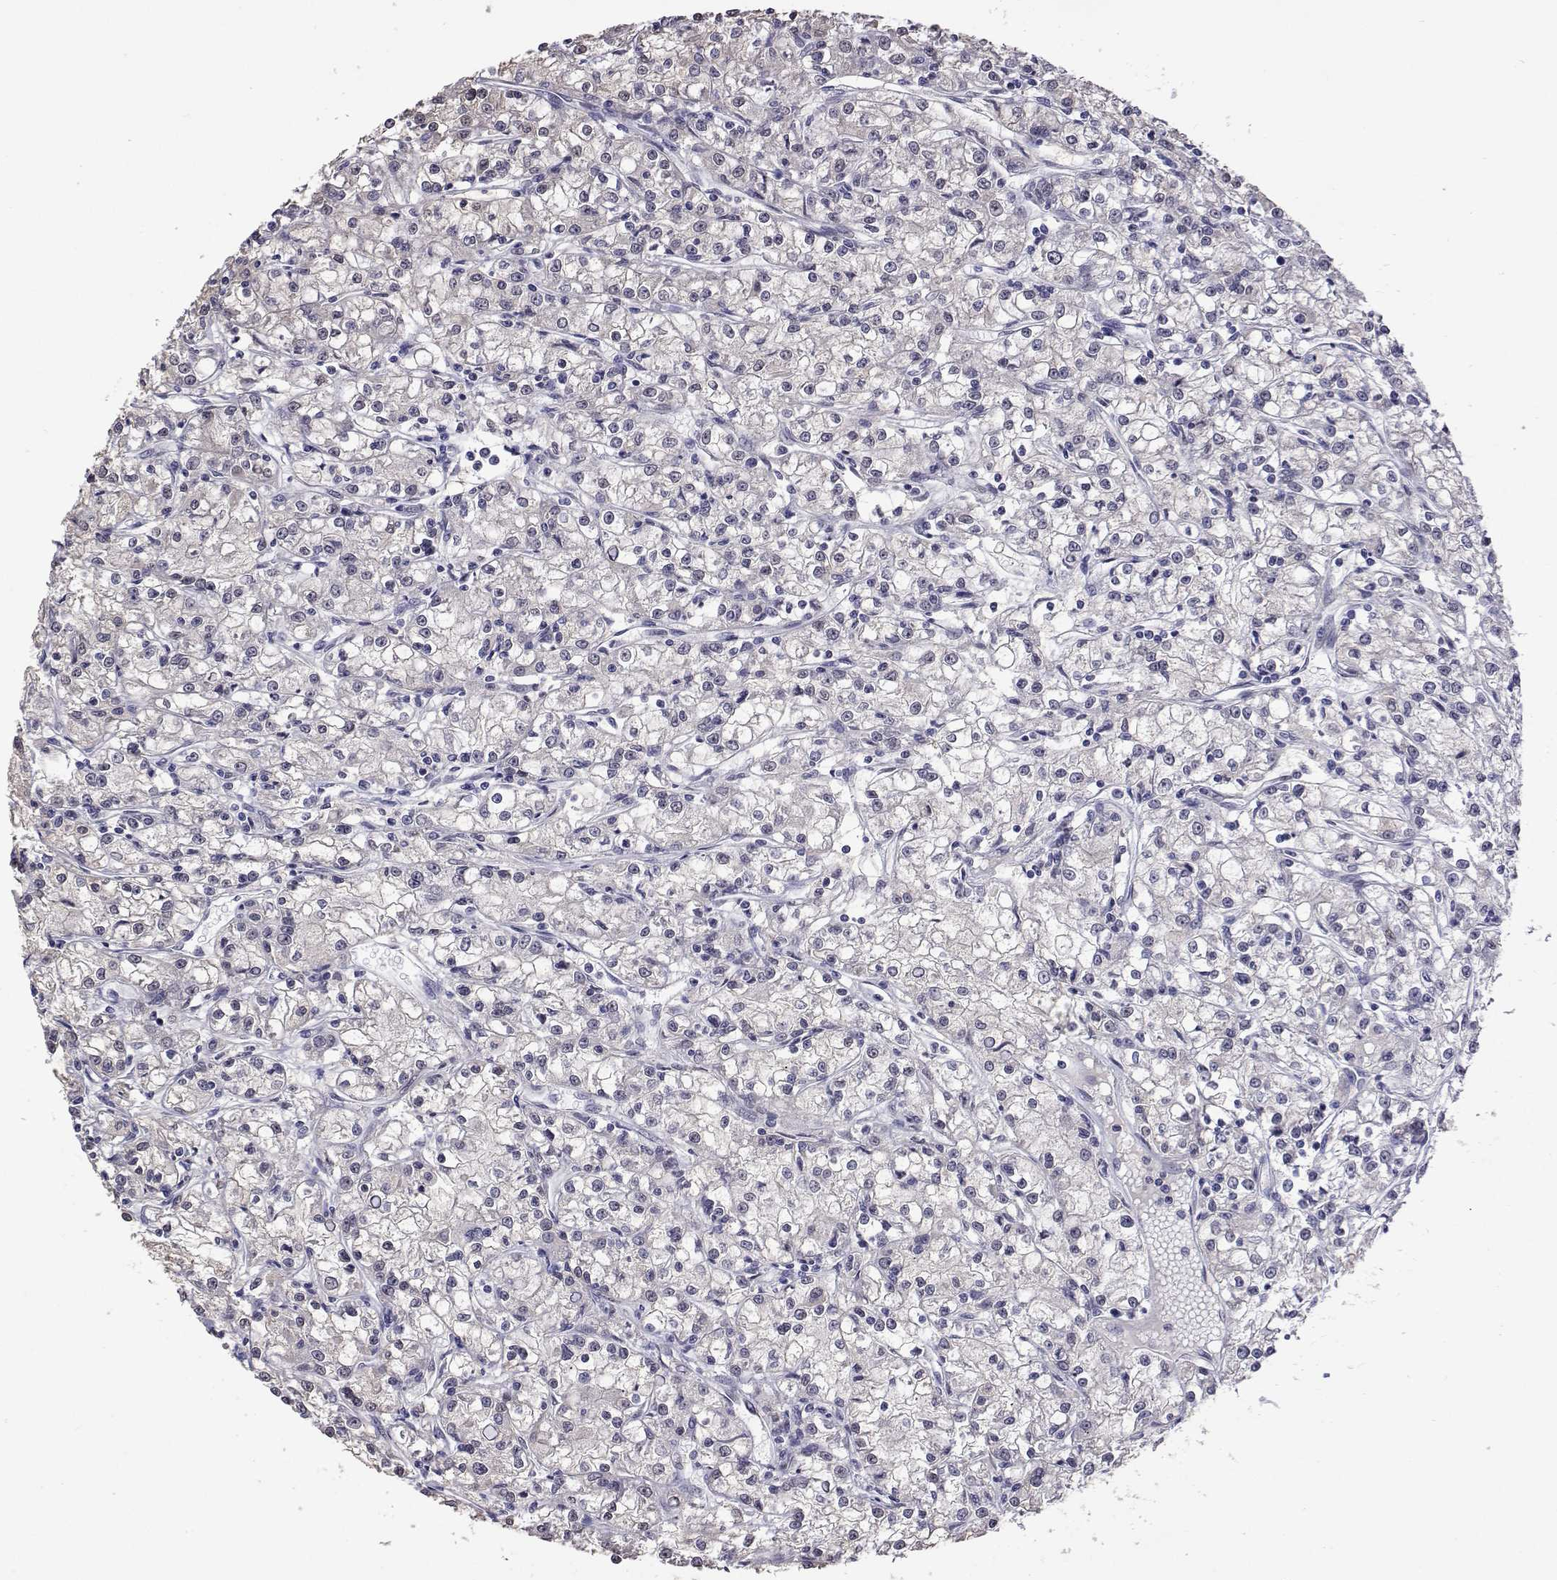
{"staining": {"intensity": "negative", "quantity": "none", "location": "none"}, "tissue": "renal cancer", "cell_type": "Tumor cells", "image_type": "cancer", "snomed": [{"axis": "morphology", "description": "Adenocarcinoma, NOS"}, {"axis": "topography", "description": "Kidney"}], "caption": "Immunohistochemistry (IHC) image of neoplastic tissue: renal cancer (adenocarcinoma) stained with DAB (3,3'-diaminobenzidine) shows no significant protein positivity in tumor cells. The staining was performed using DAB to visualize the protein expression in brown, while the nuclei were stained in blue with hematoxylin (Magnification: 20x).", "gene": "HNRNPA0", "patient": {"sex": "female", "age": 59}}